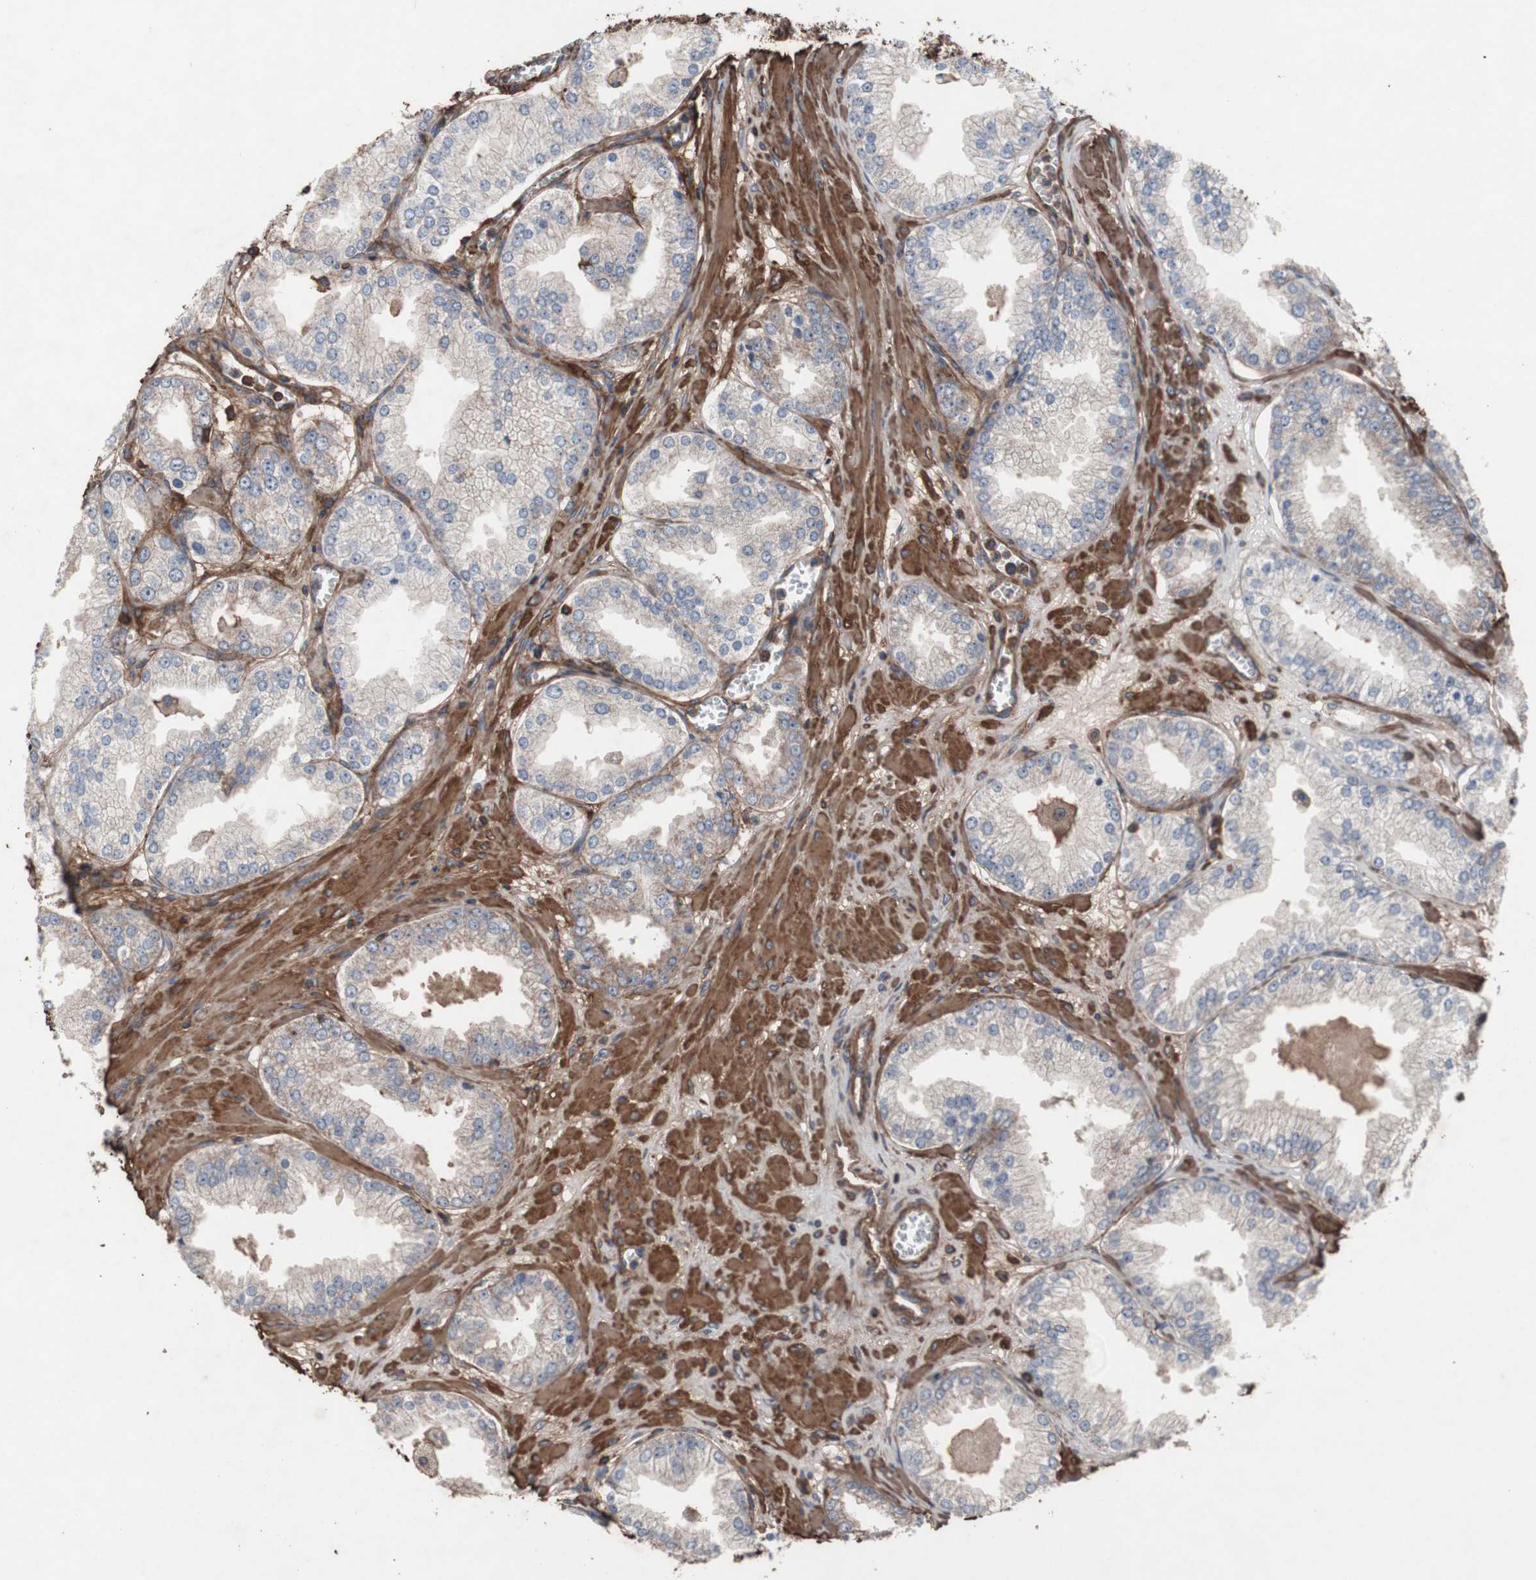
{"staining": {"intensity": "weak", "quantity": "25%-75%", "location": "cytoplasmic/membranous"}, "tissue": "prostate cancer", "cell_type": "Tumor cells", "image_type": "cancer", "snomed": [{"axis": "morphology", "description": "Adenocarcinoma, High grade"}, {"axis": "topography", "description": "Prostate"}], "caption": "Immunohistochemistry photomicrograph of adenocarcinoma (high-grade) (prostate) stained for a protein (brown), which displays low levels of weak cytoplasmic/membranous staining in approximately 25%-75% of tumor cells.", "gene": "COL6A2", "patient": {"sex": "male", "age": 61}}